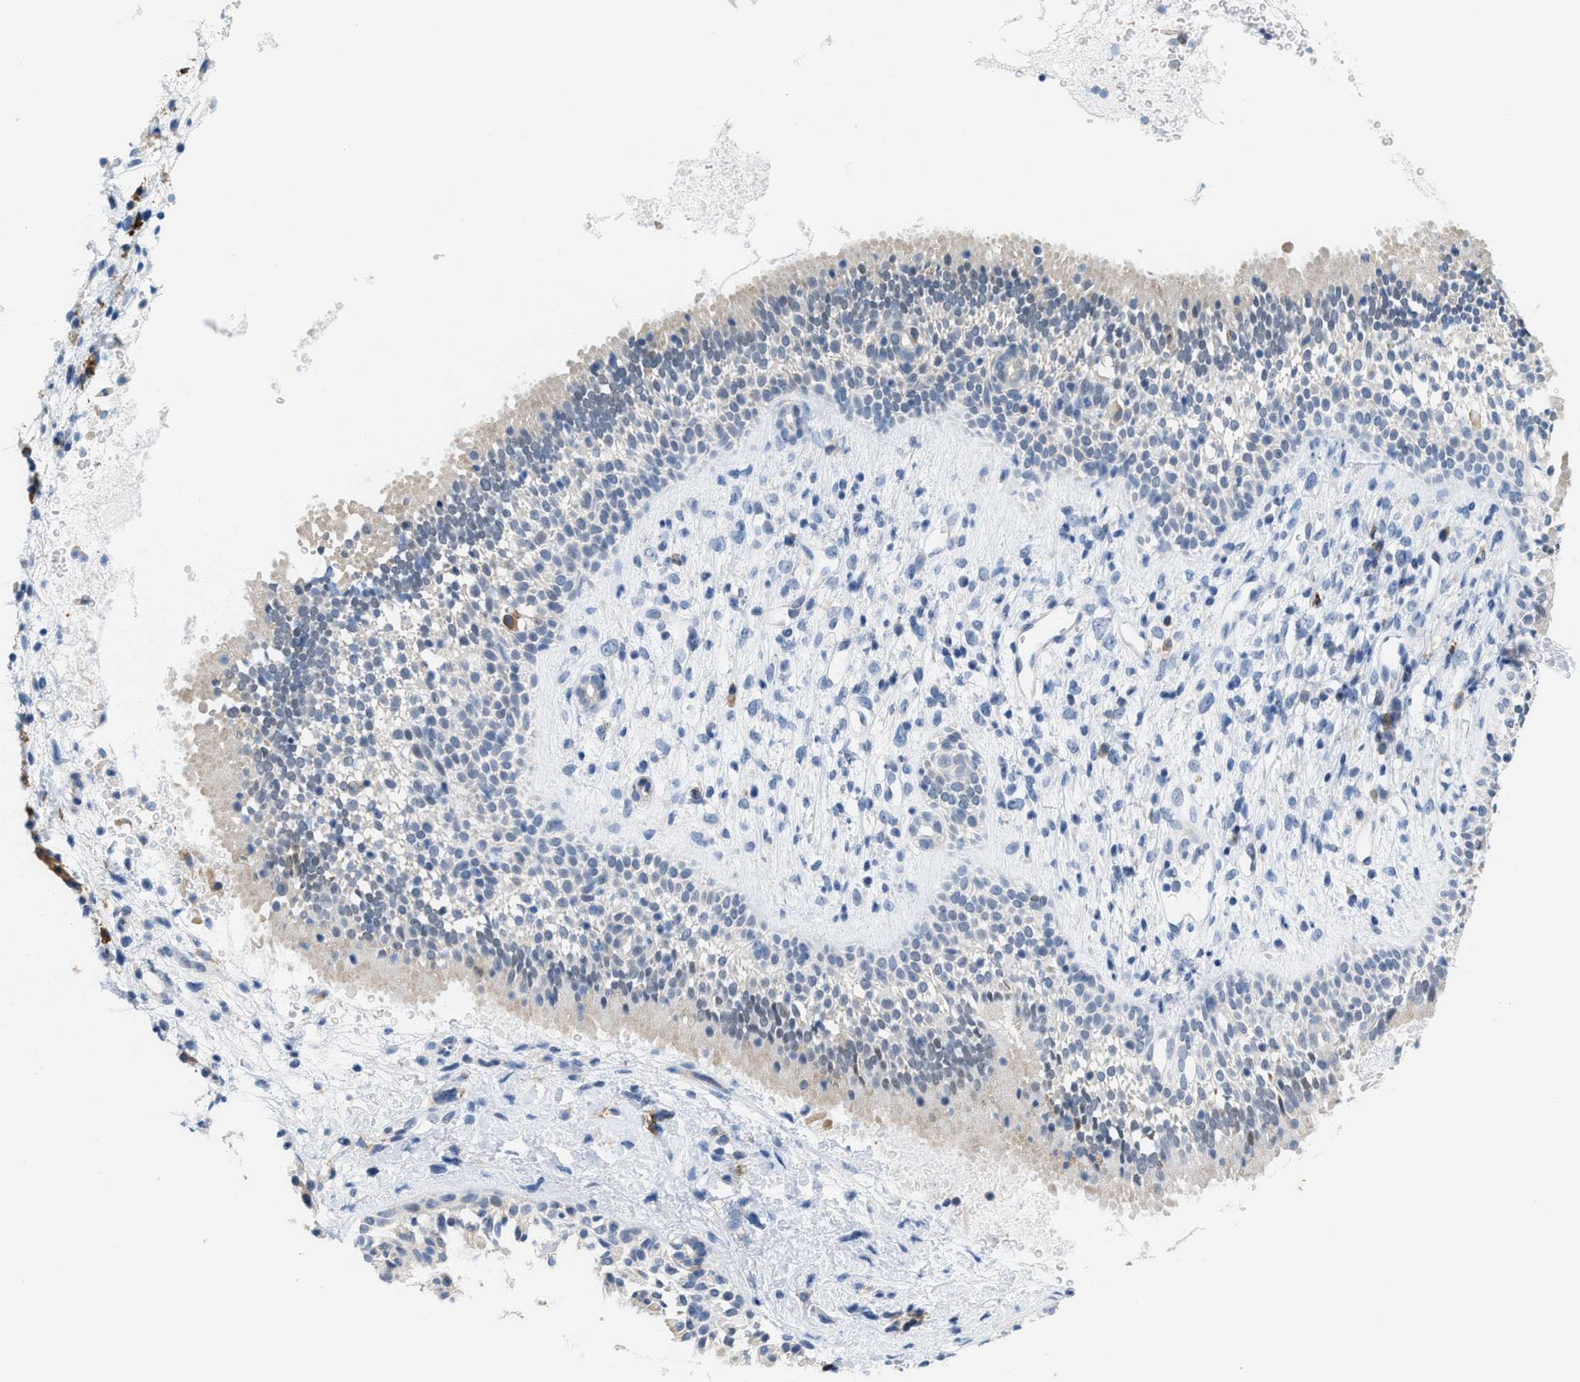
{"staining": {"intensity": "negative", "quantity": "none", "location": "none"}, "tissue": "nasopharynx", "cell_type": "Respiratory epithelial cells", "image_type": "normal", "snomed": [{"axis": "morphology", "description": "Normal tissue, NOS"}, {"axis": "topography", "description": "Nasopharynx"}], "caption": "The histopathology image shows no staining of respiratory epithelial cells in benign nasopharynx. (DAB (3,3'-diaminobenzidine) IHC with hematoxylin counter stain).", "gene": "KIFC3", "patient": {"sex": "male", "age": 22}}